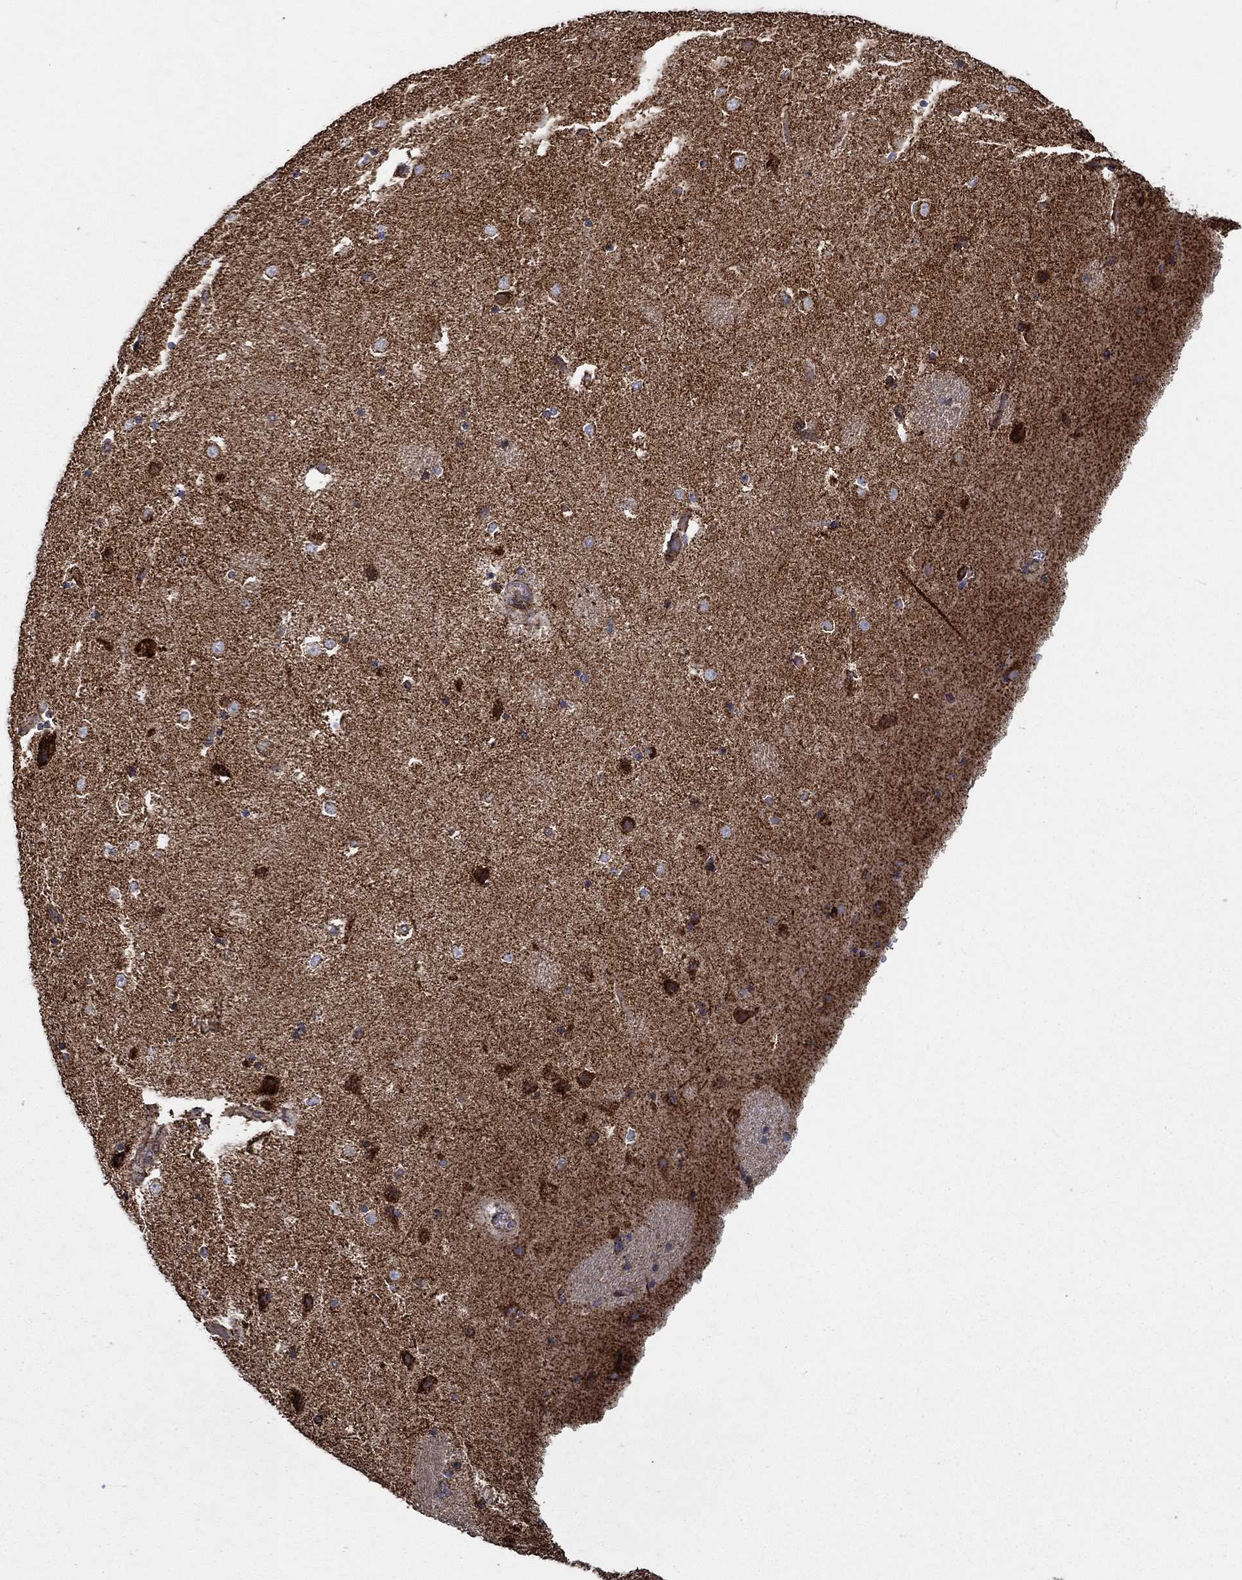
{"staining": {"intensity": "moderate", "quantity": "<25%", "location": "cytoplasmic/membranous"}, "tissue": "caudate", "cell_type": "Glial cells", "image_type": "normal", "snomed": [{"axis": "morphology", "description": "Normal tissue, NOS"}, {"axis": "topography", "description": "Lateral ventricle wall"}], "caption": "Immunohistochemical staining of benign human caudate demonstrates moderate cytoplasmic/membranous protein staining in approximately <25% of glial cells.", "gene": "MT", "patient": {"sex": "male", "age": 51}}